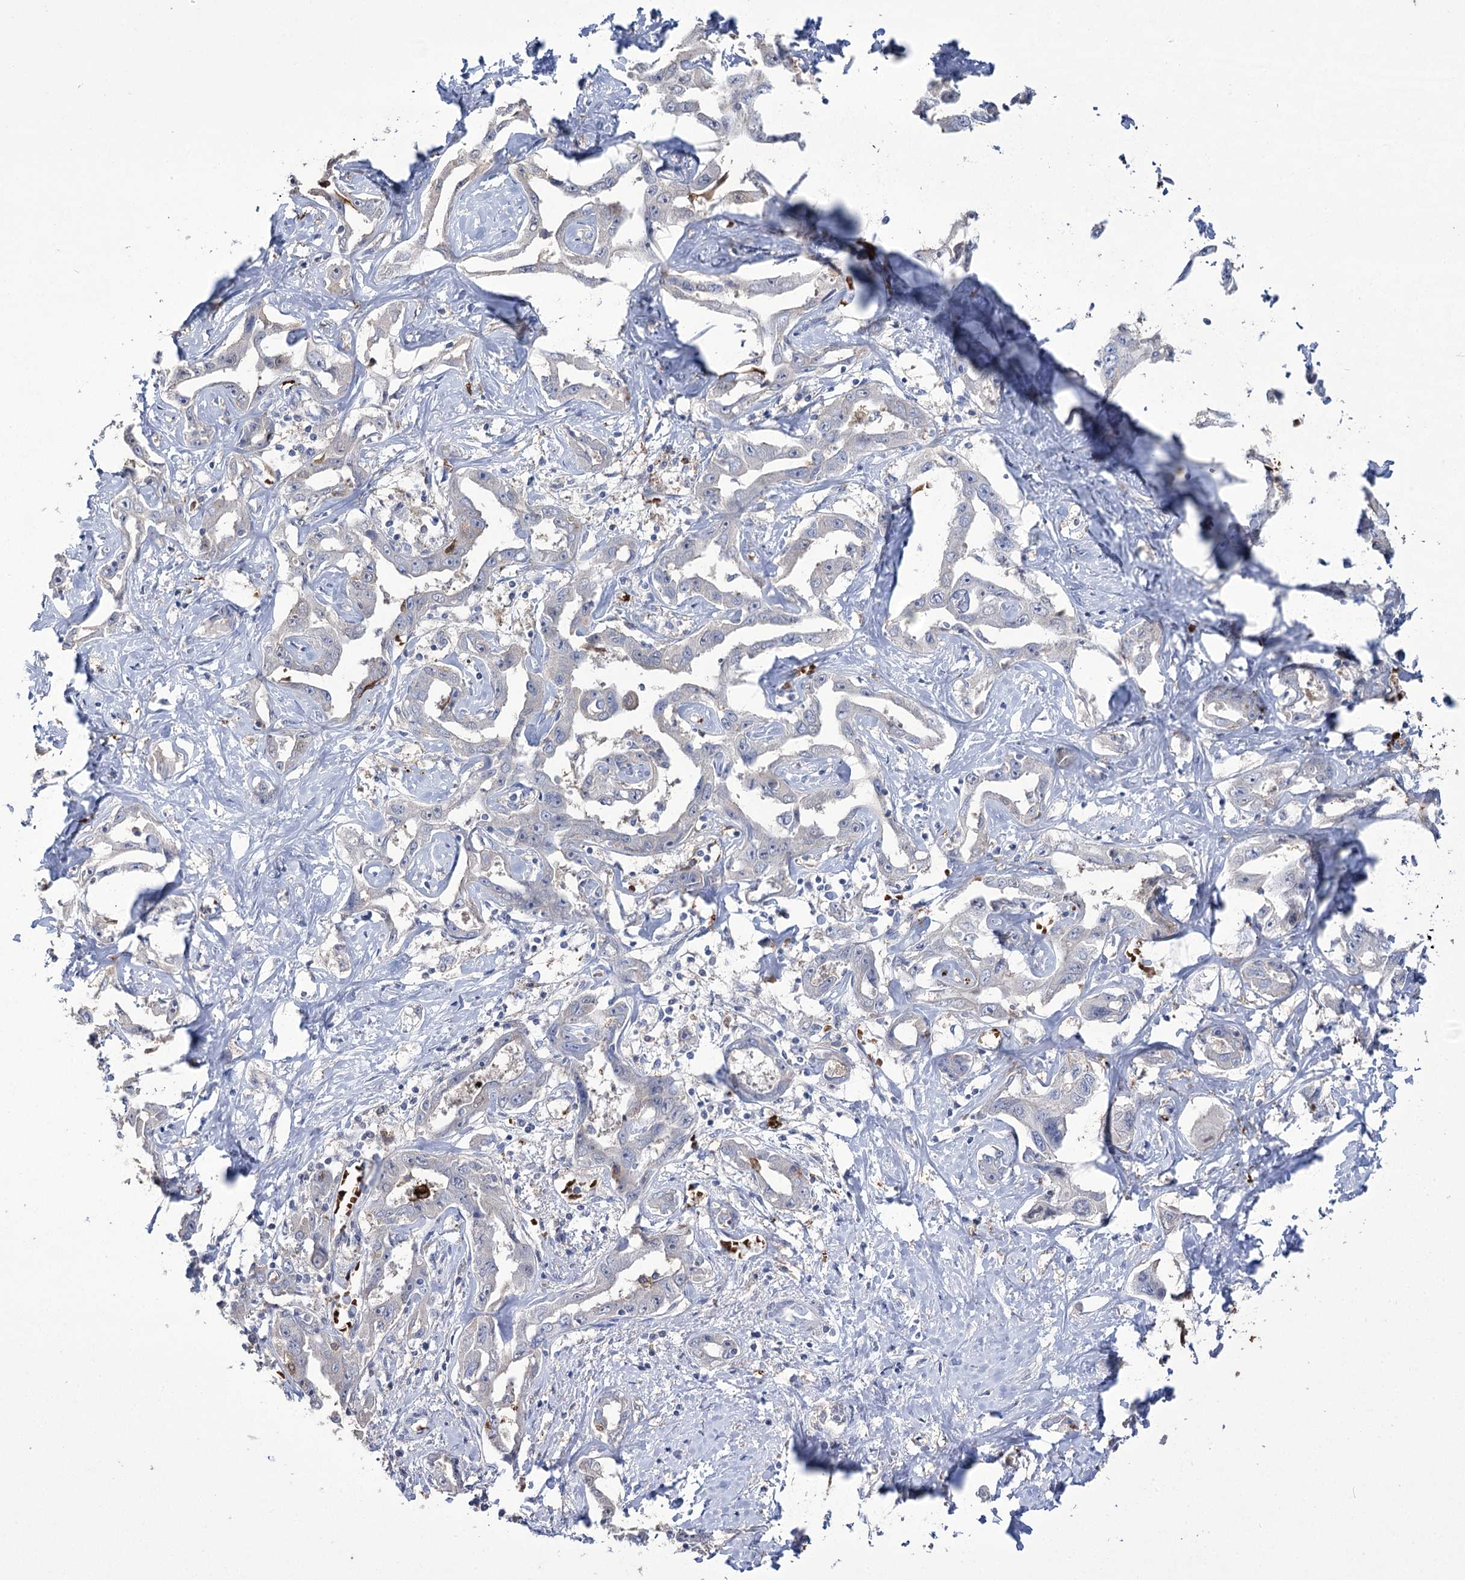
{"staining": {"intensity": "negative", "quantity": "none", "location": "none"}, "tissue": "liver cancer", "cell_type": "Tumor cells", "image_type": "cancer", "snomed": [{"axis": "morphology", "description": "Cholangiocarcinoma"}, {"axis": "topography", "description": "Liver"}], "caption": "Immunohistochemical staining of liver cancer (cholangiocarcinoma) demonstrates no significant positivity in tumor cells.", "gene": "ZNF622", "patient": {"sex": "male", "age": 59}}